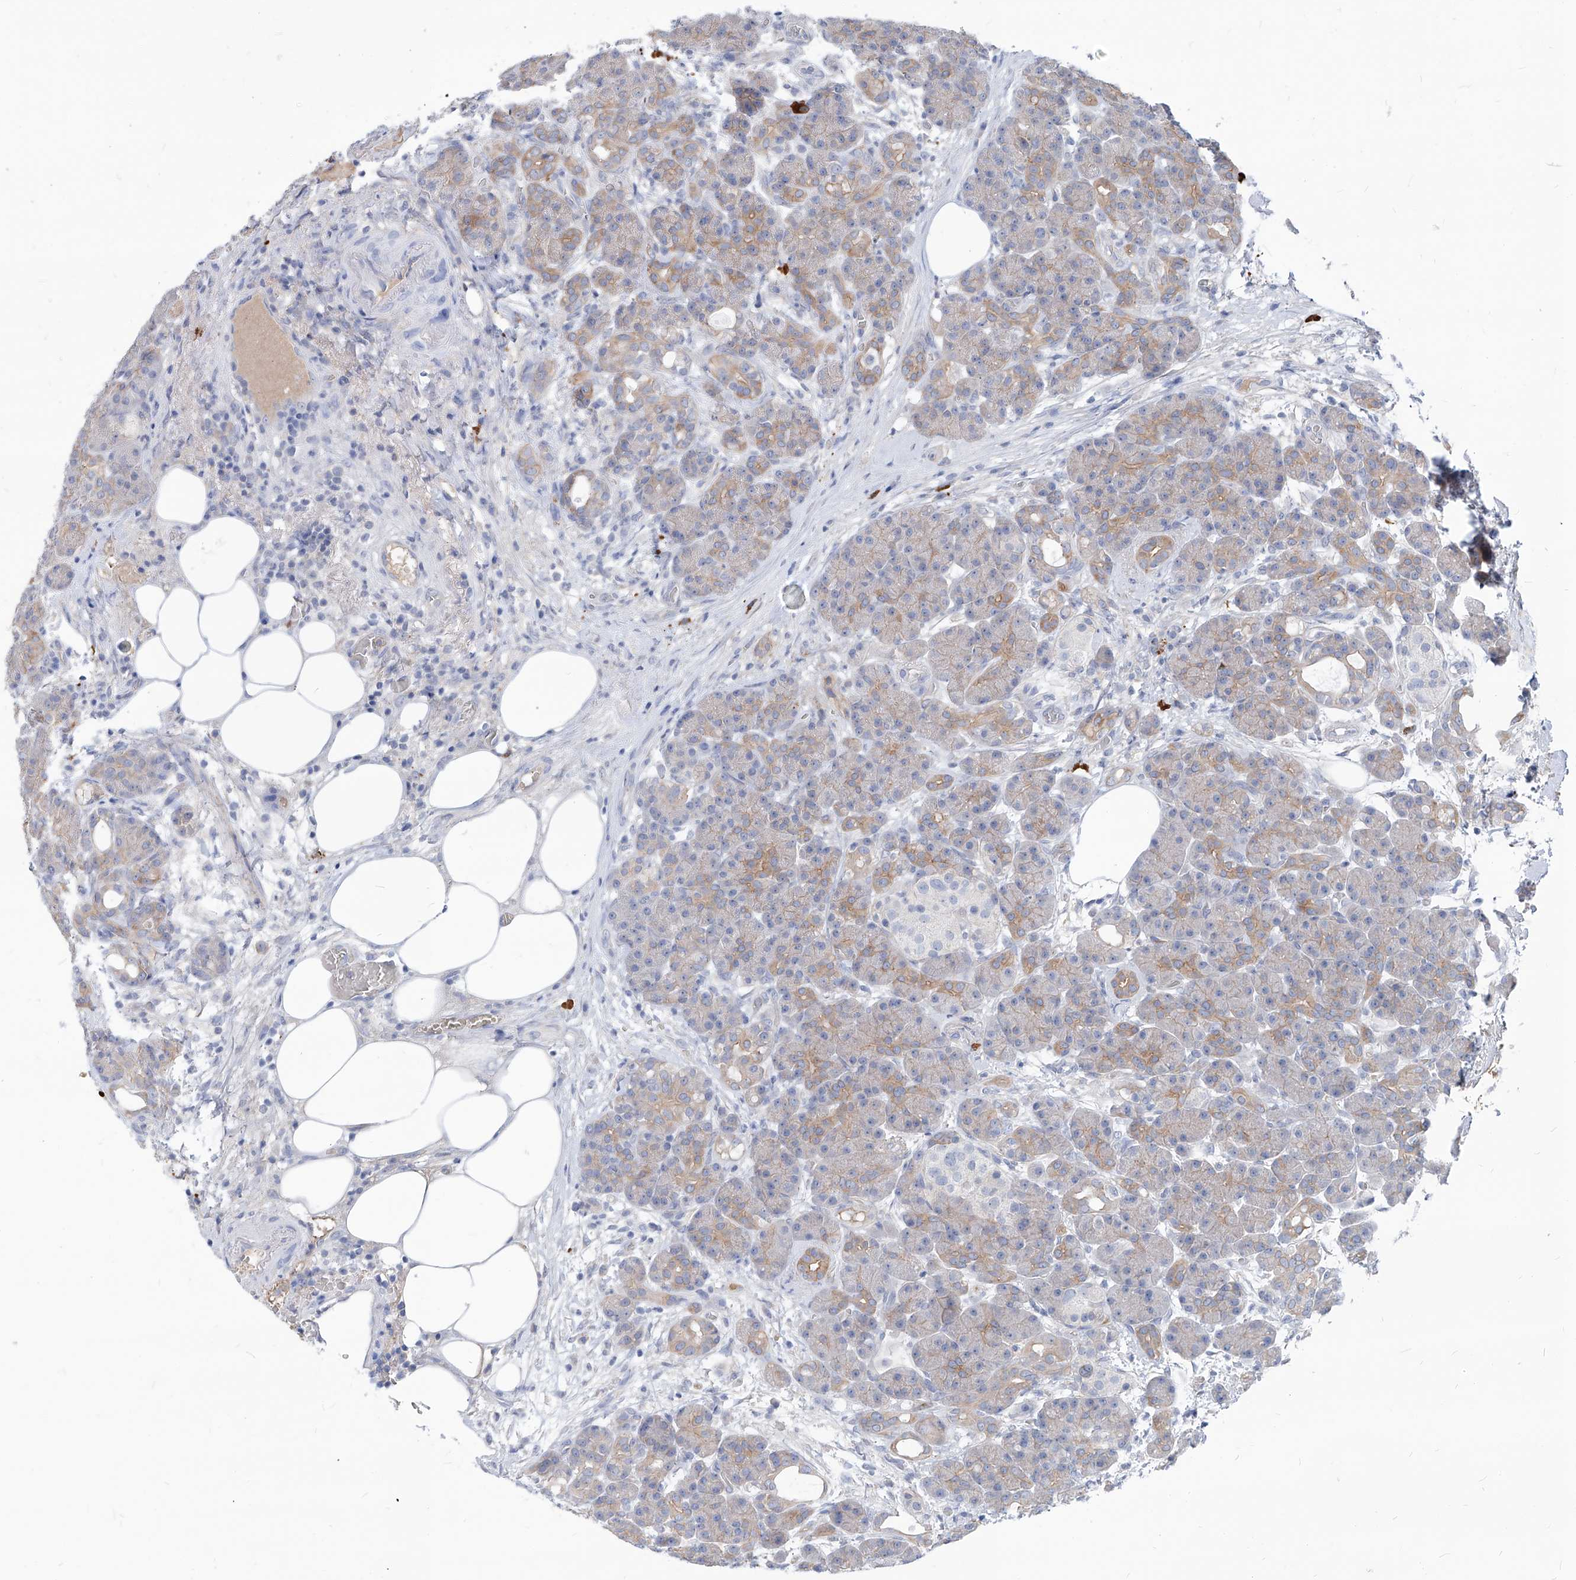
{"staining": {"intensity": "moderate", "quantity": "25%-75%", "location": "cytoplasmic/membranous"}, "tissue": "pancreas", "cell_type": "Exocrine glandular cells", "image_type": "normal", "snomed": [{"axis": "morphology", "description": "Normal tissue, NOS"}, {"axis": "topography", "description": "Pancreas"}], "caption": "About 25%-75% of exocrine glandular cells in benign pancreas display moderate cytoplasmic/membranous protein positivity as visualized by brown immunohistochemical staining.", "gene": "AKAP10", "patient": {"sex": "male", "age": 63}}